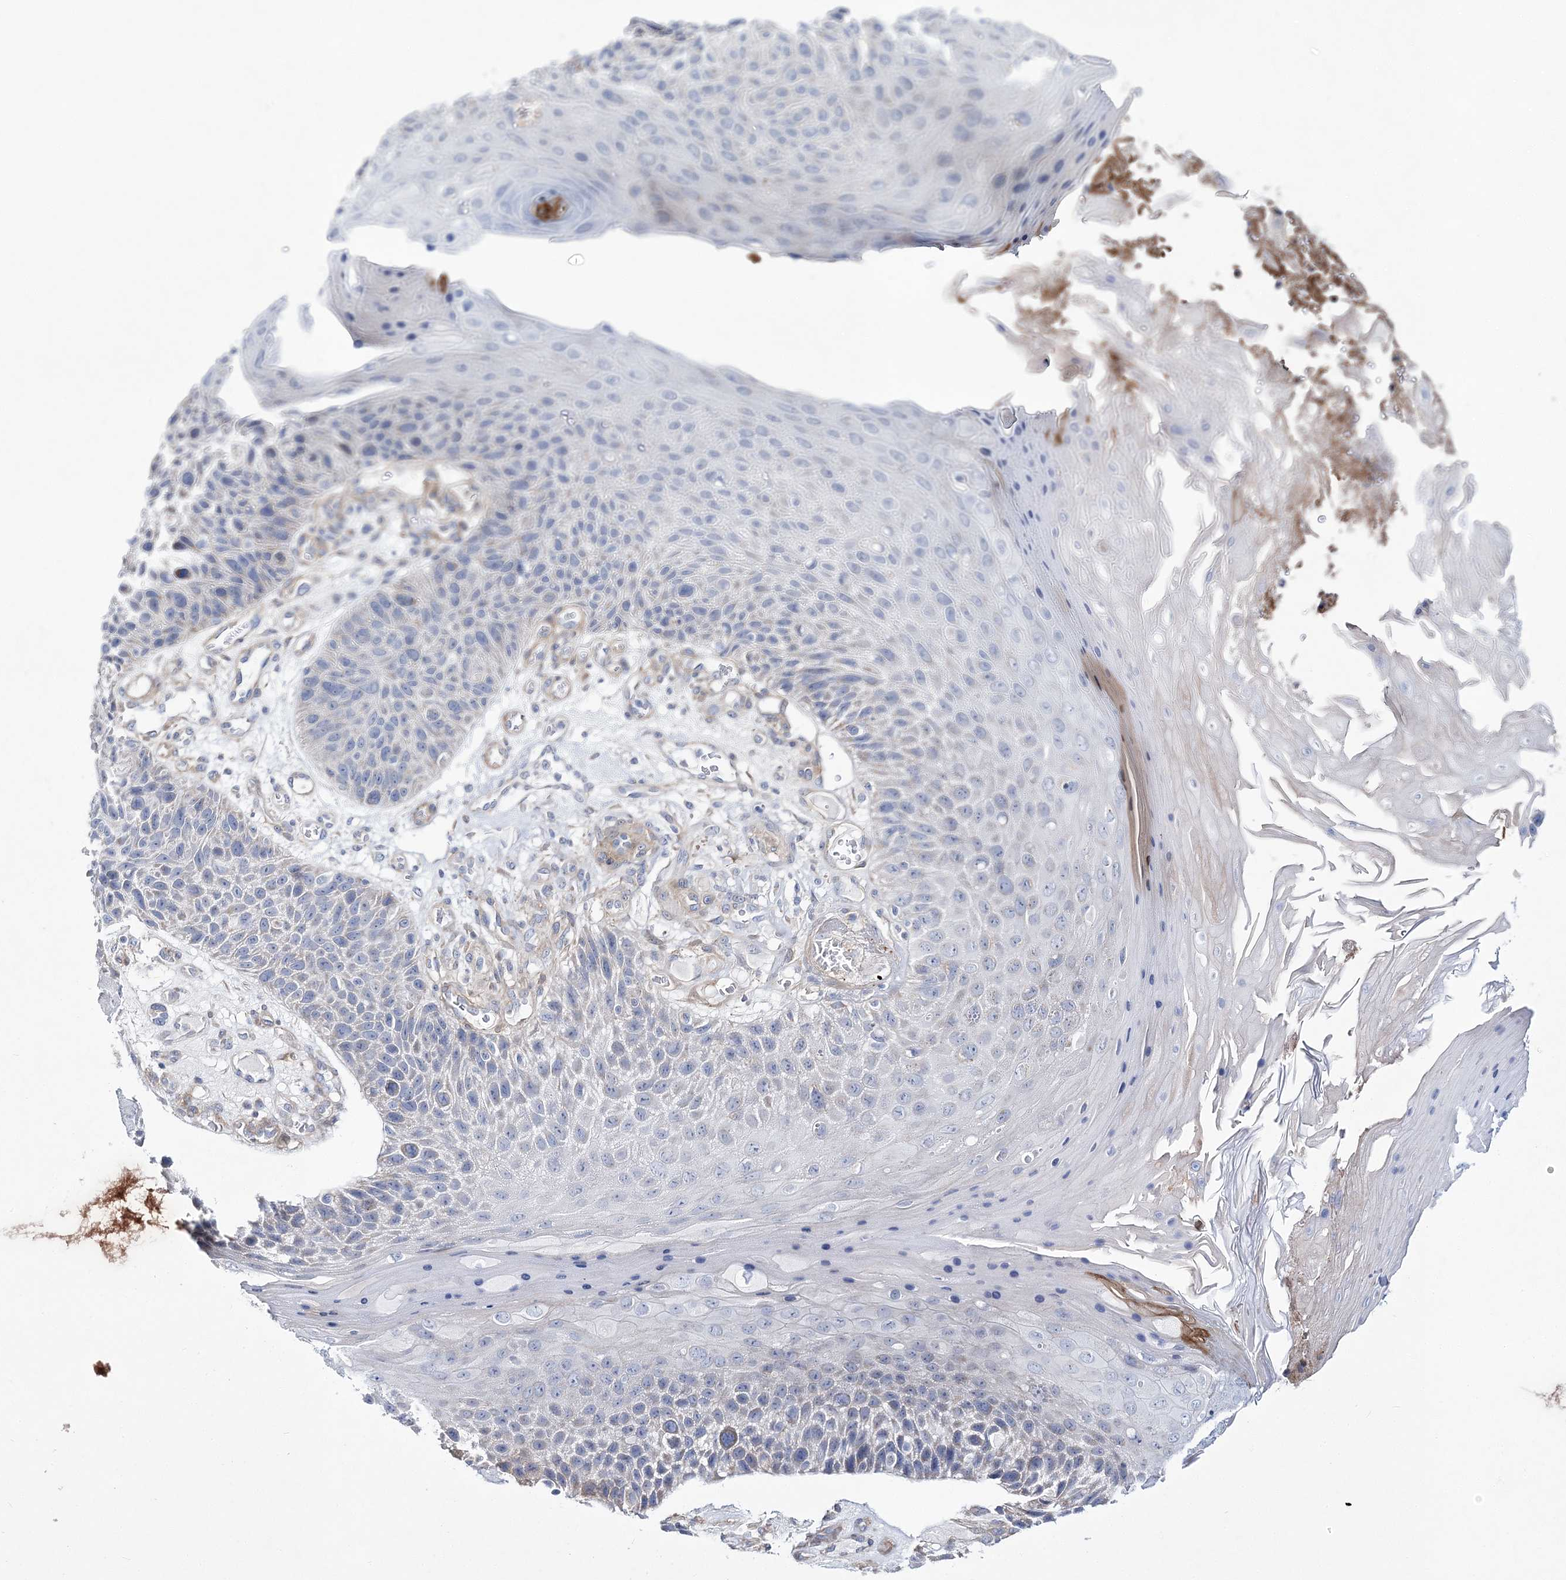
{"staining": {"intensity": "negative", "quantity": "none", "location": "none"}, "tissue": "skin cancer", "cell_type": "Tumor cells", "image_type": "cancer", "snomed": [{"axis": "morphology", "description": "Squamous cell carcinoma, NOS"}, {"axis": "topography", "description": "Skin"}], "caption": "Micrograph shows no protein expression in tumor cells of skin cancer (squamous cell carcinoma) tissue. (DAB (3,3'-diaminobenzidine) immunohistochemistry (IHC) with hematoxylin counter stain).", "gene": "ANO1", "patient": {"sex": "female", "age": 88}}